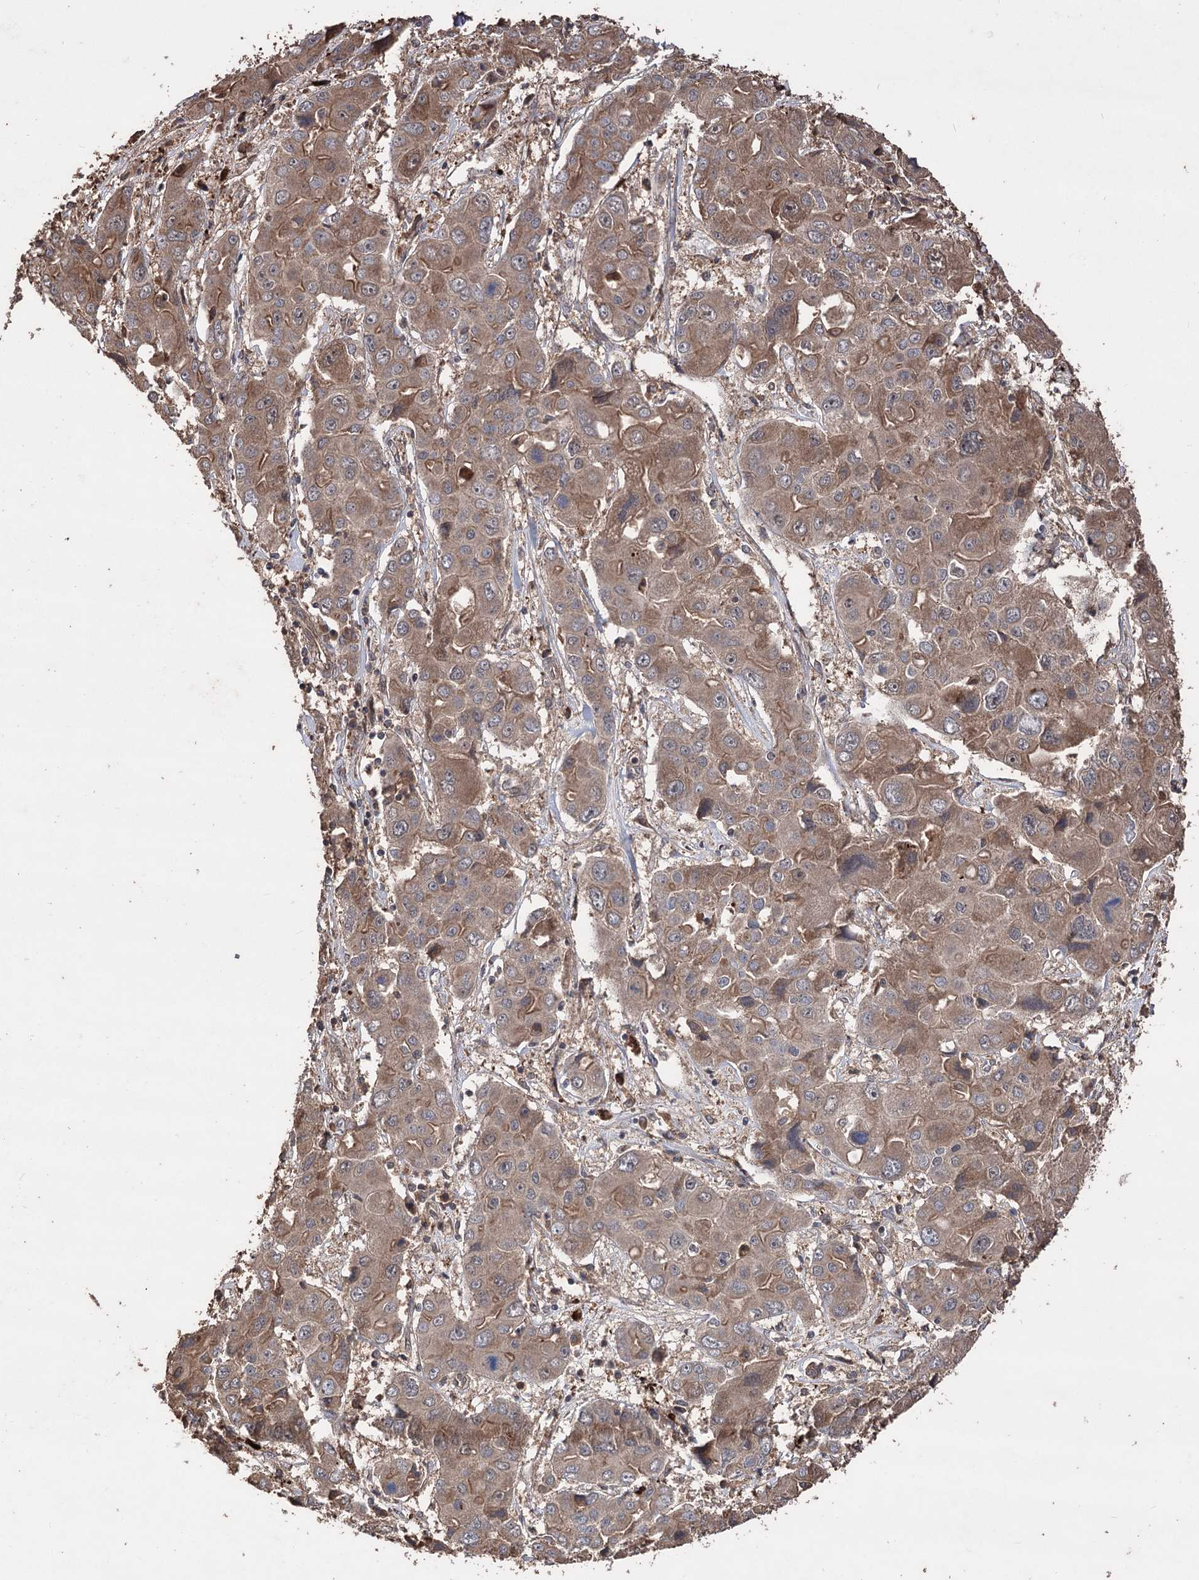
{"staining": {"intensity": "moderate", "quantity": ">75%", "location": "cytoplasmic/membranous"}, "tissue": "liver cancer", "cell_type": "Tumor cells", "image_type": "cancer", "snomed": [{"axis": "morphology", "description": "Cholangiocarcinoma"}, {"axis": "topography", "description": "Liver"}], "caption": "Cholangiocarcinoma (liver) stained for a protein (brown) shows moderate cytoplasmic/membranous positive positivity in approximately >75% of tumor cells.", "gene": "RASSF3", "patient": {"sex": "male", "age": 67}}